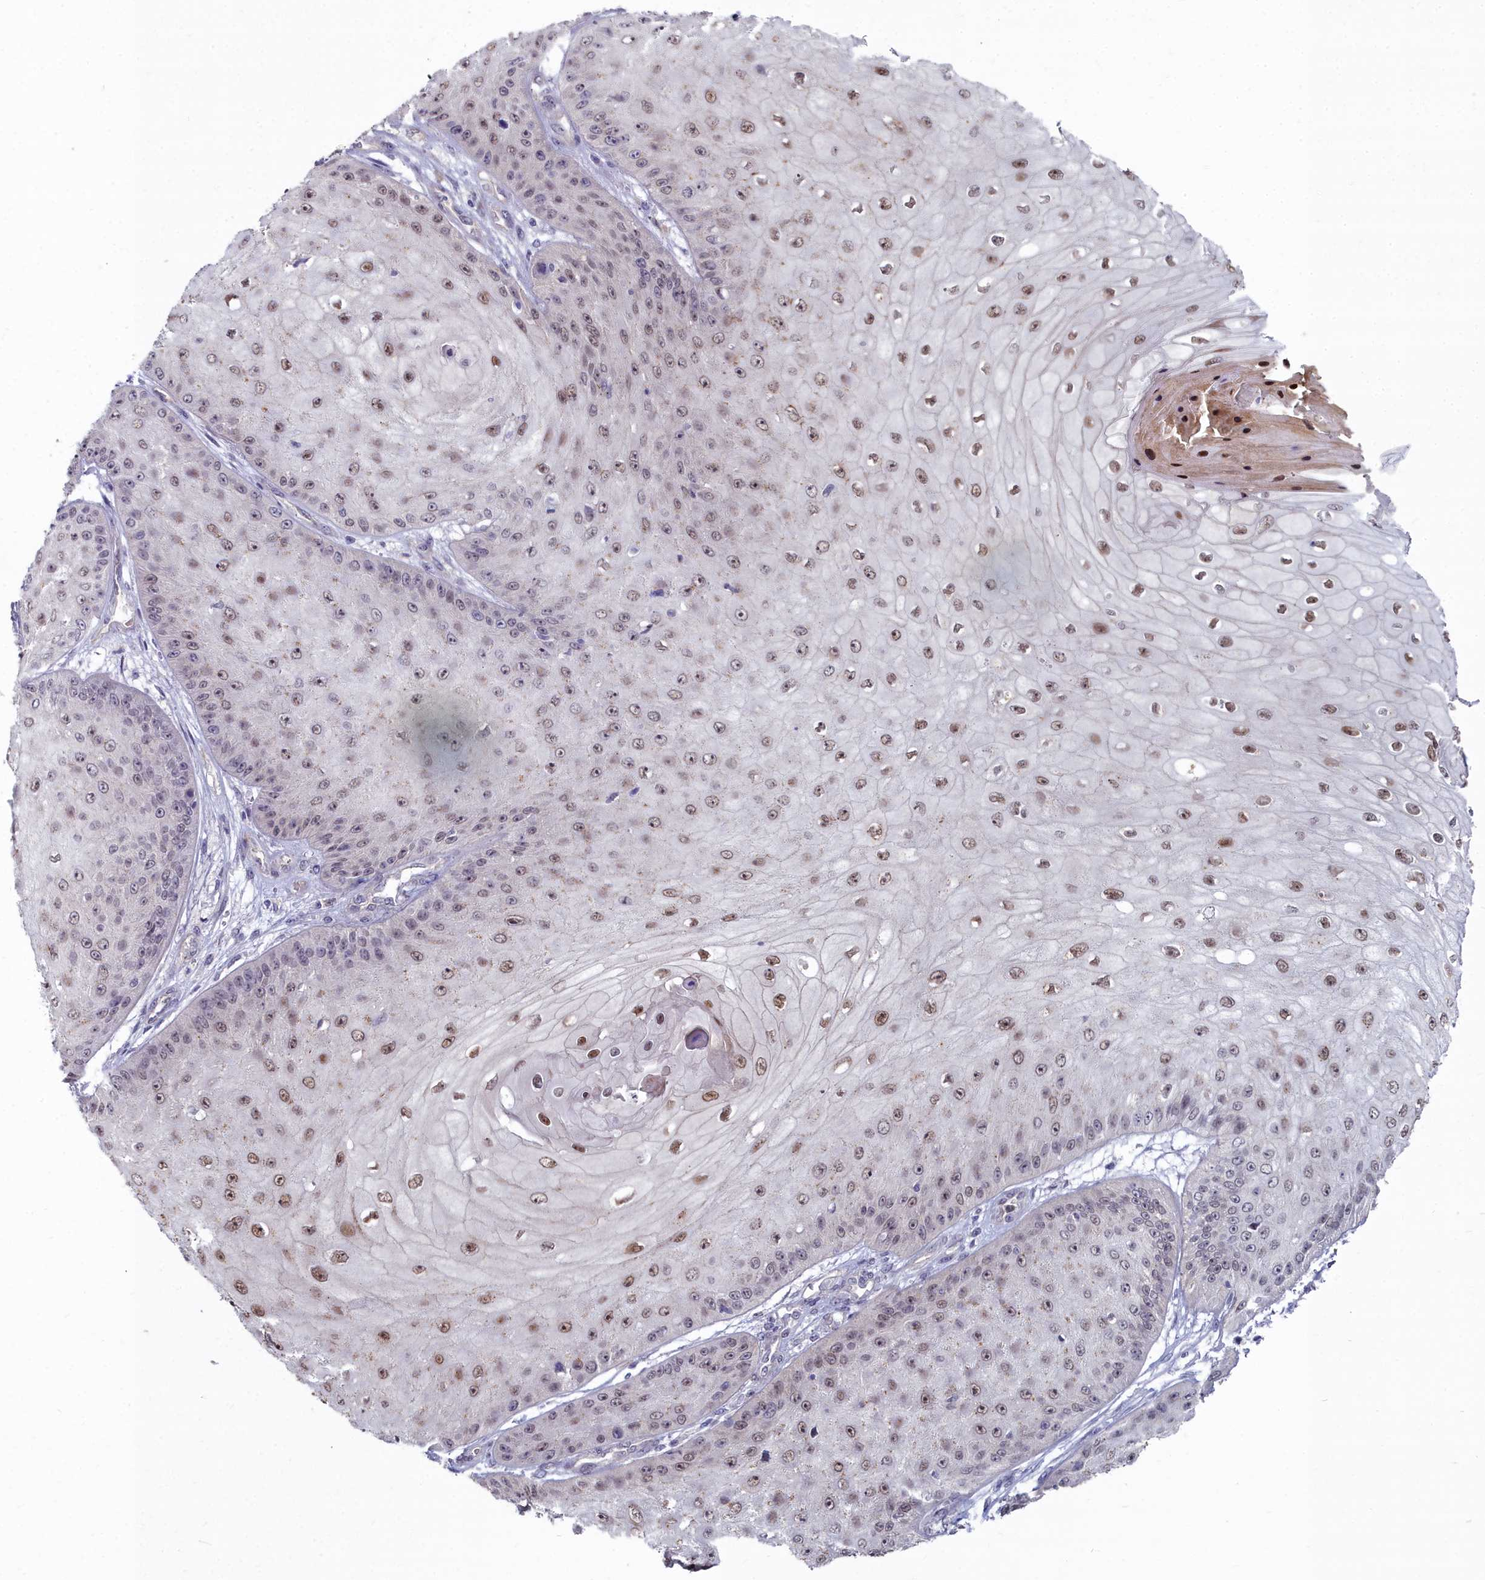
{"staining": {"intensity": "moderate", "quantity": ">75%", "location": "nuclear"}, "tissue": "skin cancer", "cell_type": "Tumor cells", "image_type": "cancer", "snomed": [{"axis": "morphology", "description": "Squamous cell carcinoma, NOS"}, {"axis": "topography", "description": "Skin"}], "caption": "Immunohistochemical staining of human skin squamous cell carcinoma demonstrates medium levels of moderate nuclear protein staining in about >75% of tumor cells.", "gene": "RPS27A", "patient": {"sex": "male", "age": 70}}